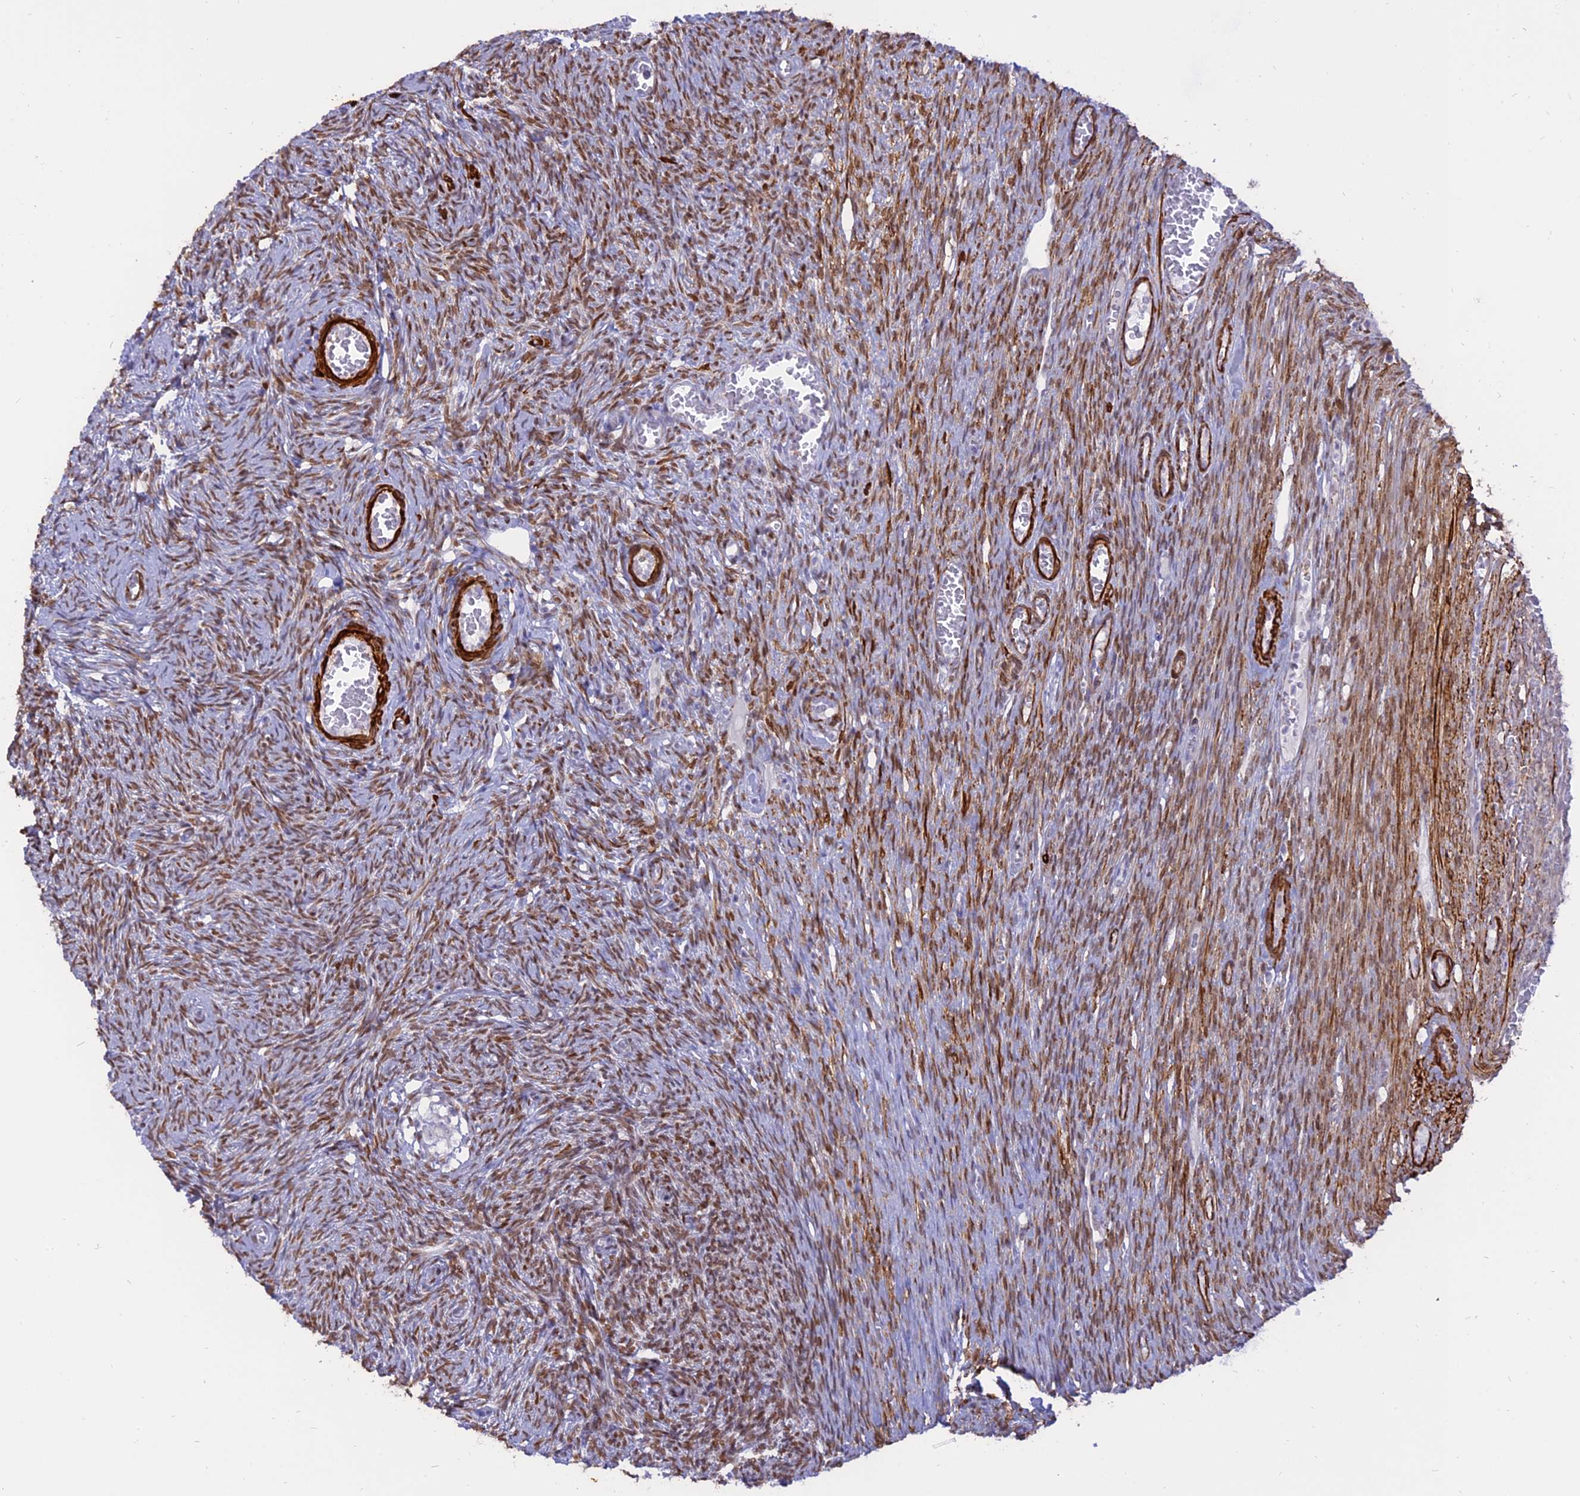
{"staining": {"intensity": "moderate", "quantity": ">75%", "location": "nuclear"}, "tissue": "ovary", "cell_type": "Ovarian stroma cells", "image_type": "normal", "snomed": [{"axis": "morphology", "description": "Normal tissue, NOS"}, {"axis": "topography", "description": "Ovary"}], "caption": "Immunohistochemistry (IHC) (DAB (3,3'-diaminobenzidine)) staining of unremarkable ovary displays moderate nuclear protein expression in about >75% of ovarian stroma cells. (Brightfield microscopy of DAB IHC at high magnification).", "gene": "CENPV", "patient": {"sex": "female", "age": 44}}